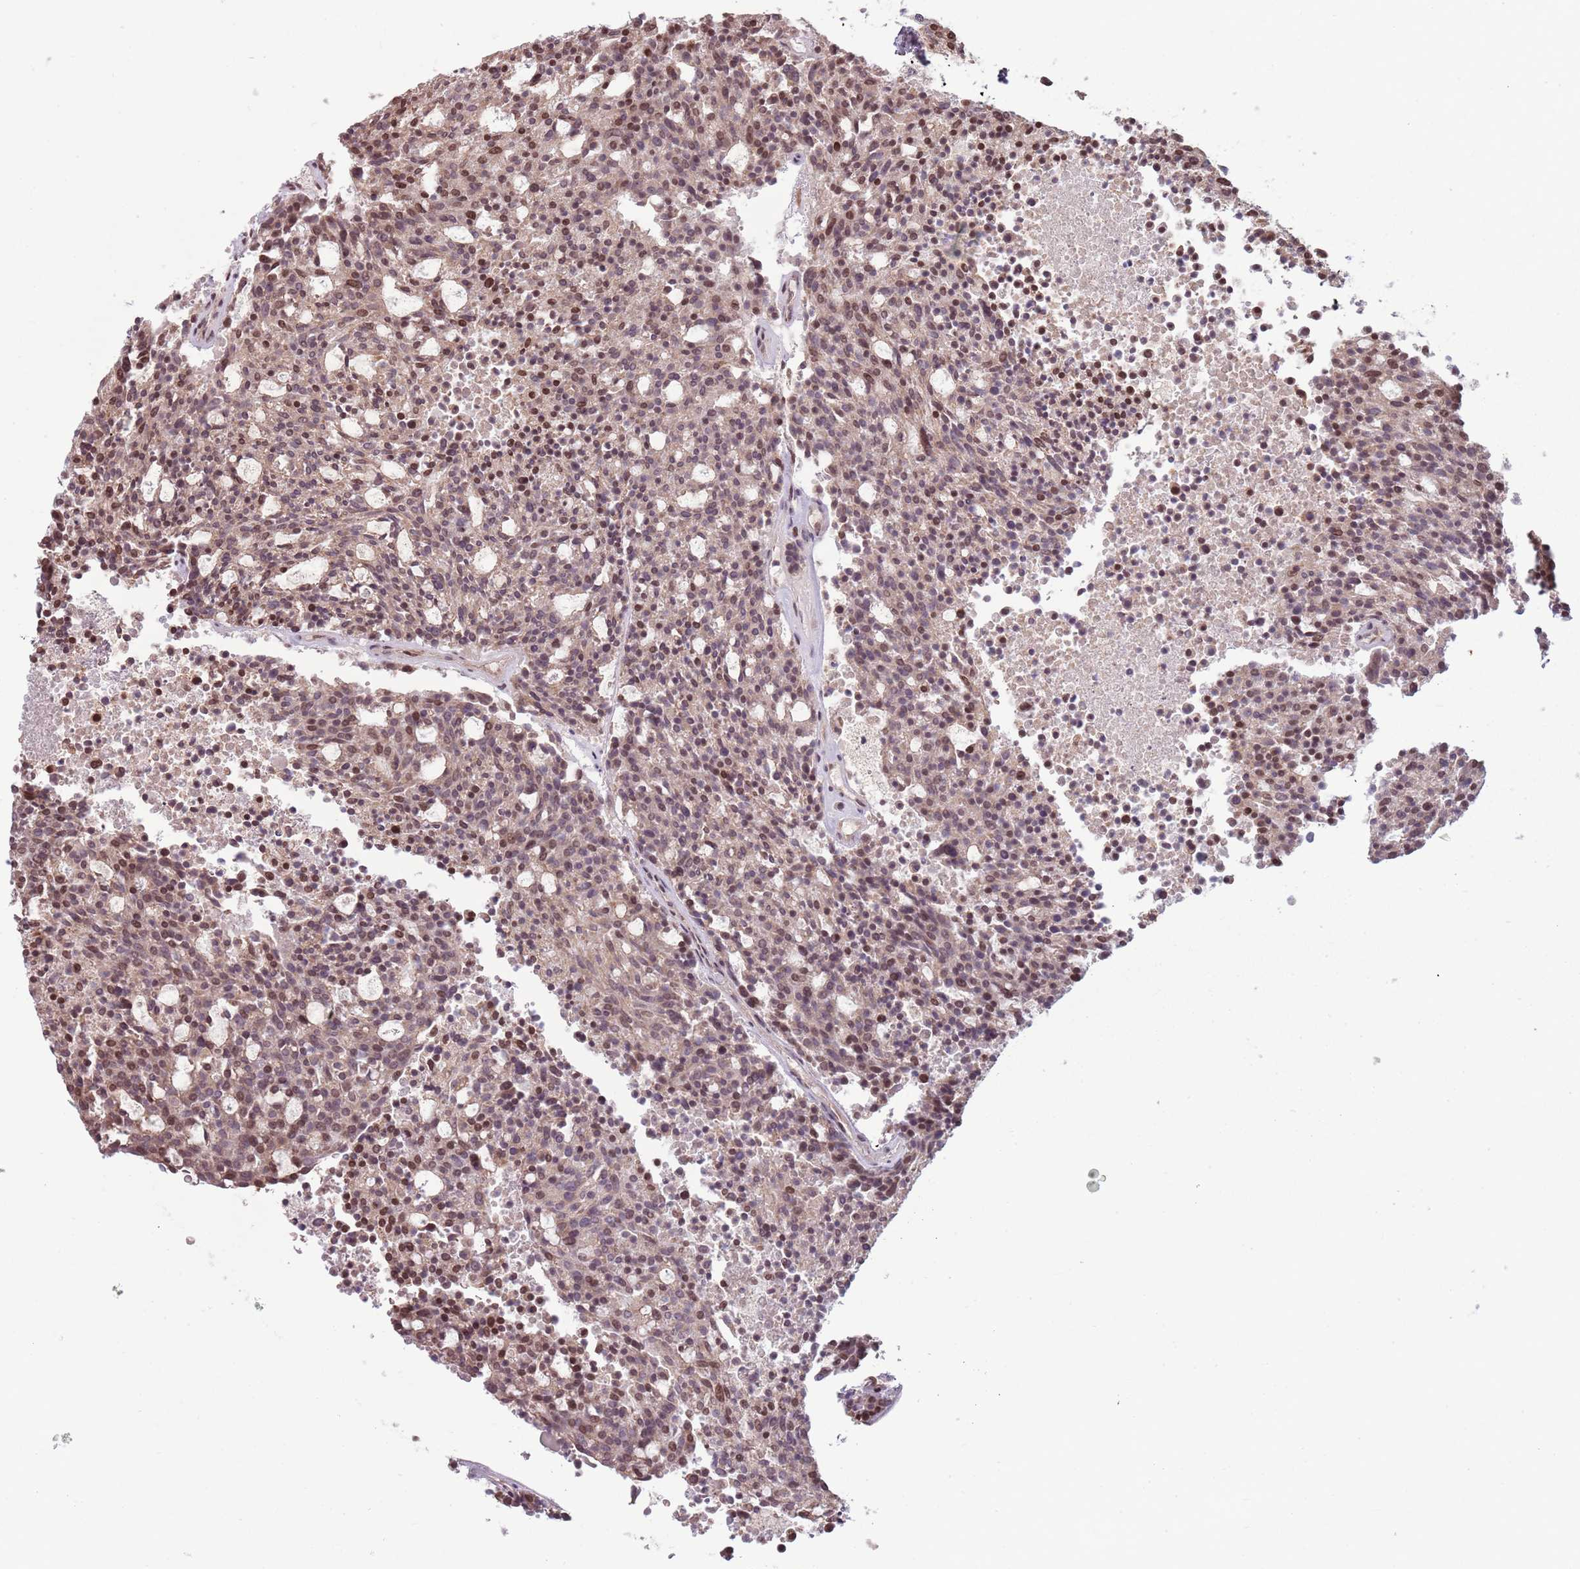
{"staining": {"intensity": "moderate", "quantity": "25%-75%", "location": "nuclear"}, "tissue": "carcinoid", "cell_type": "Tumor cells", "image_type": "cancer", "snomed": [{"axis": "morphology", "description": "Carcinoid, malignant, NOS"}, {"axis": "topography", "description": "Pancreas"}], "caption": "Protein staining displays moderate nuclear positivity in approximately 25%-75% of tumor cells in carcinoid. (brown staining indicates protein expression, while blue staining denotes nuclei).", "gene": "ADGRG1", "patient": {"sex": "female", "age": 54}}